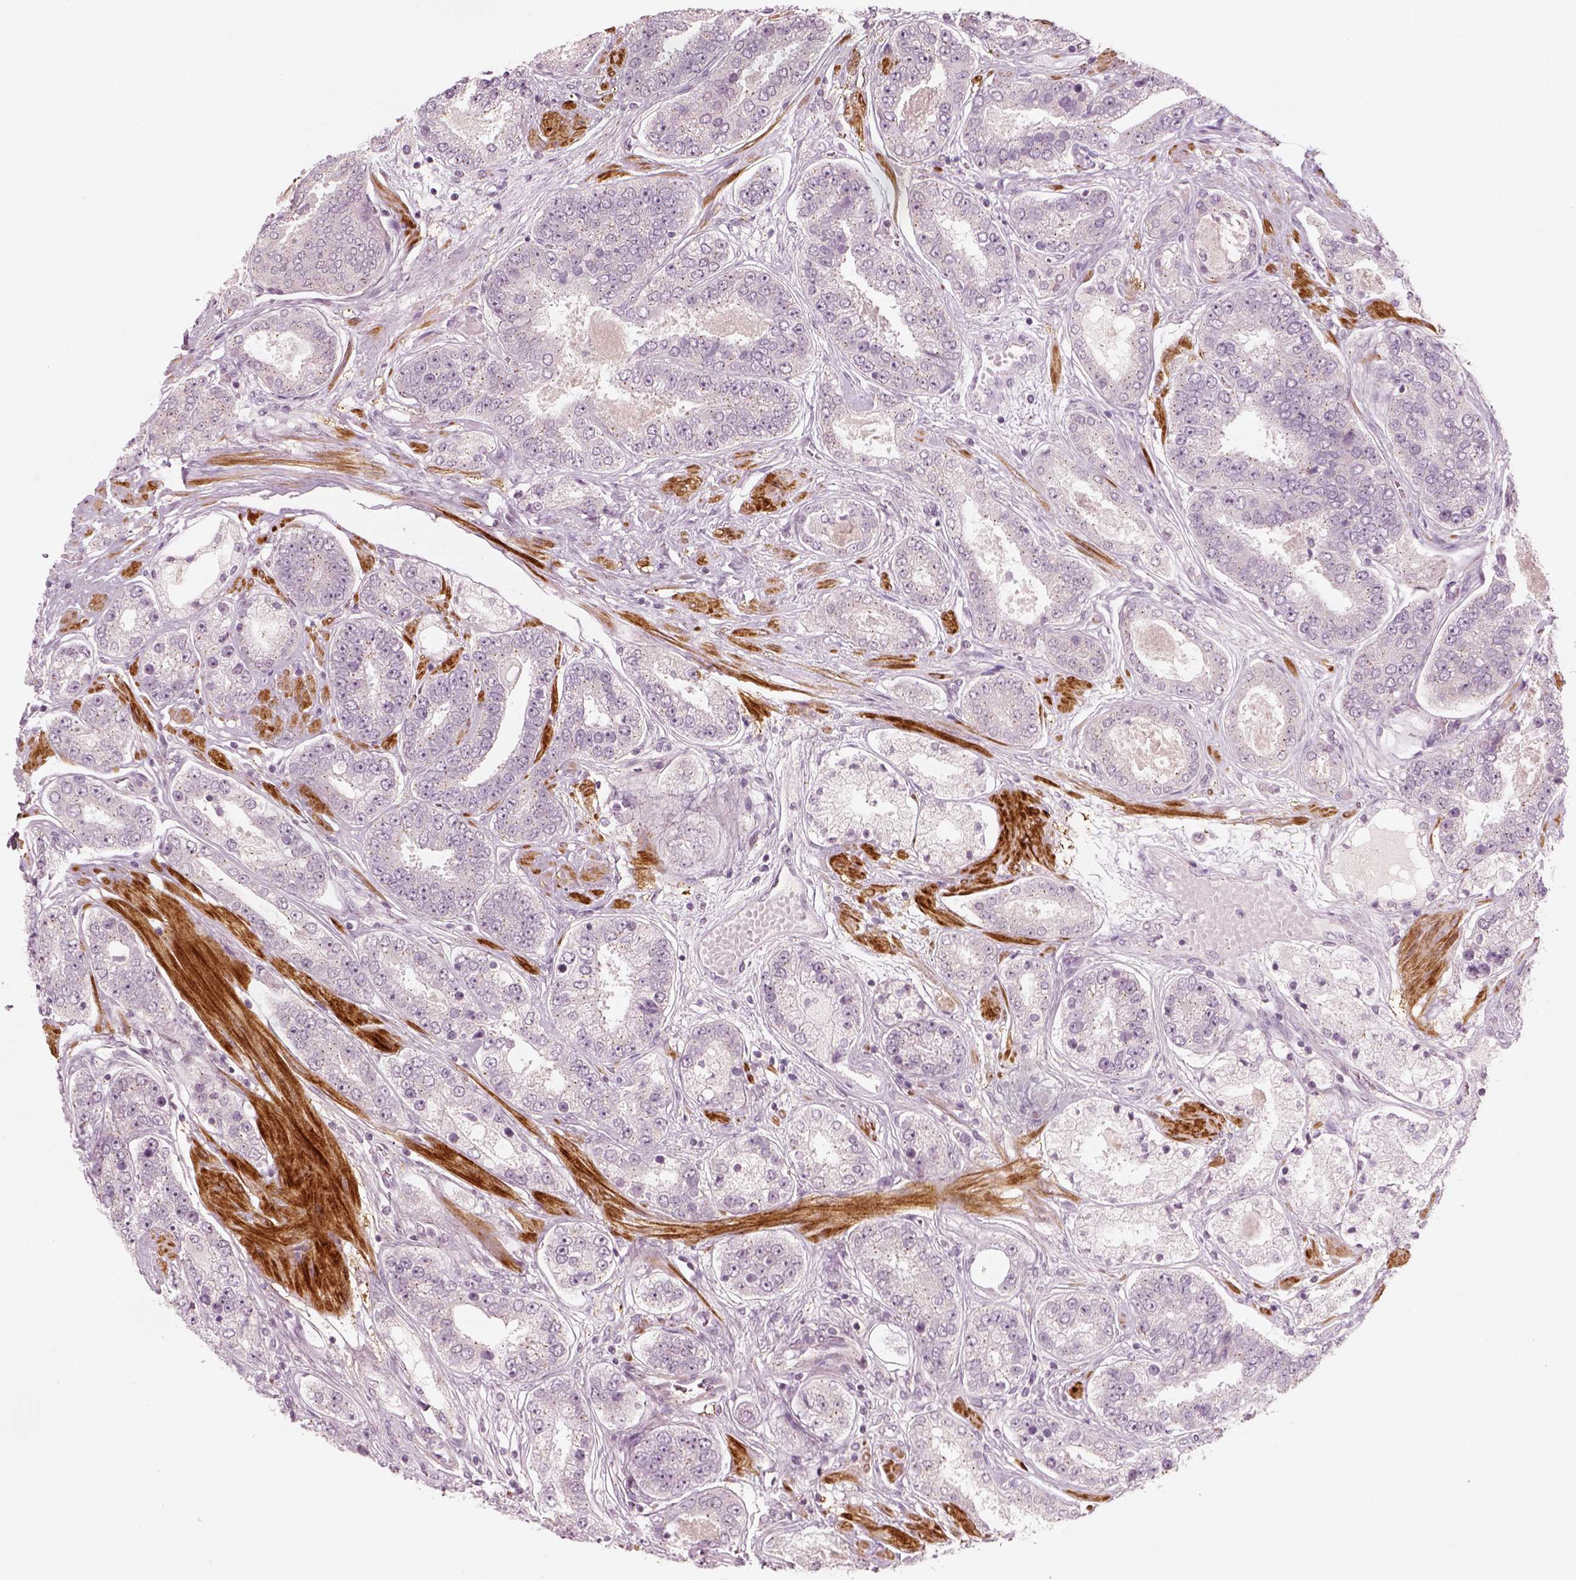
{"staining": {"intensity": "negative", "quantity": "none", "location": "none"}, "tissue": "prostate cancer", "cell_type": "Tumor cells", "image_type": "cancer", "snomed": [{"axis": "morphology", "description": "Adenocarcinoma, High grade"}, {"axis": "topography", "description": "Prostate"}], "caption": "Immunohistochemistry histopathology image of neoplastic tissue: human prostate cancer (high-grade adenocarcinoma) stained with DAB (3,3'-diaminobenzidine) demonstrates no significant protein positivity in tumor cells. (DAB (3,3'-diaminobenzidine) immunohistochemistry with hematoxylin counter stain).", "gene": "MLIP", "patient": {"sex": "male", "age": 63}}